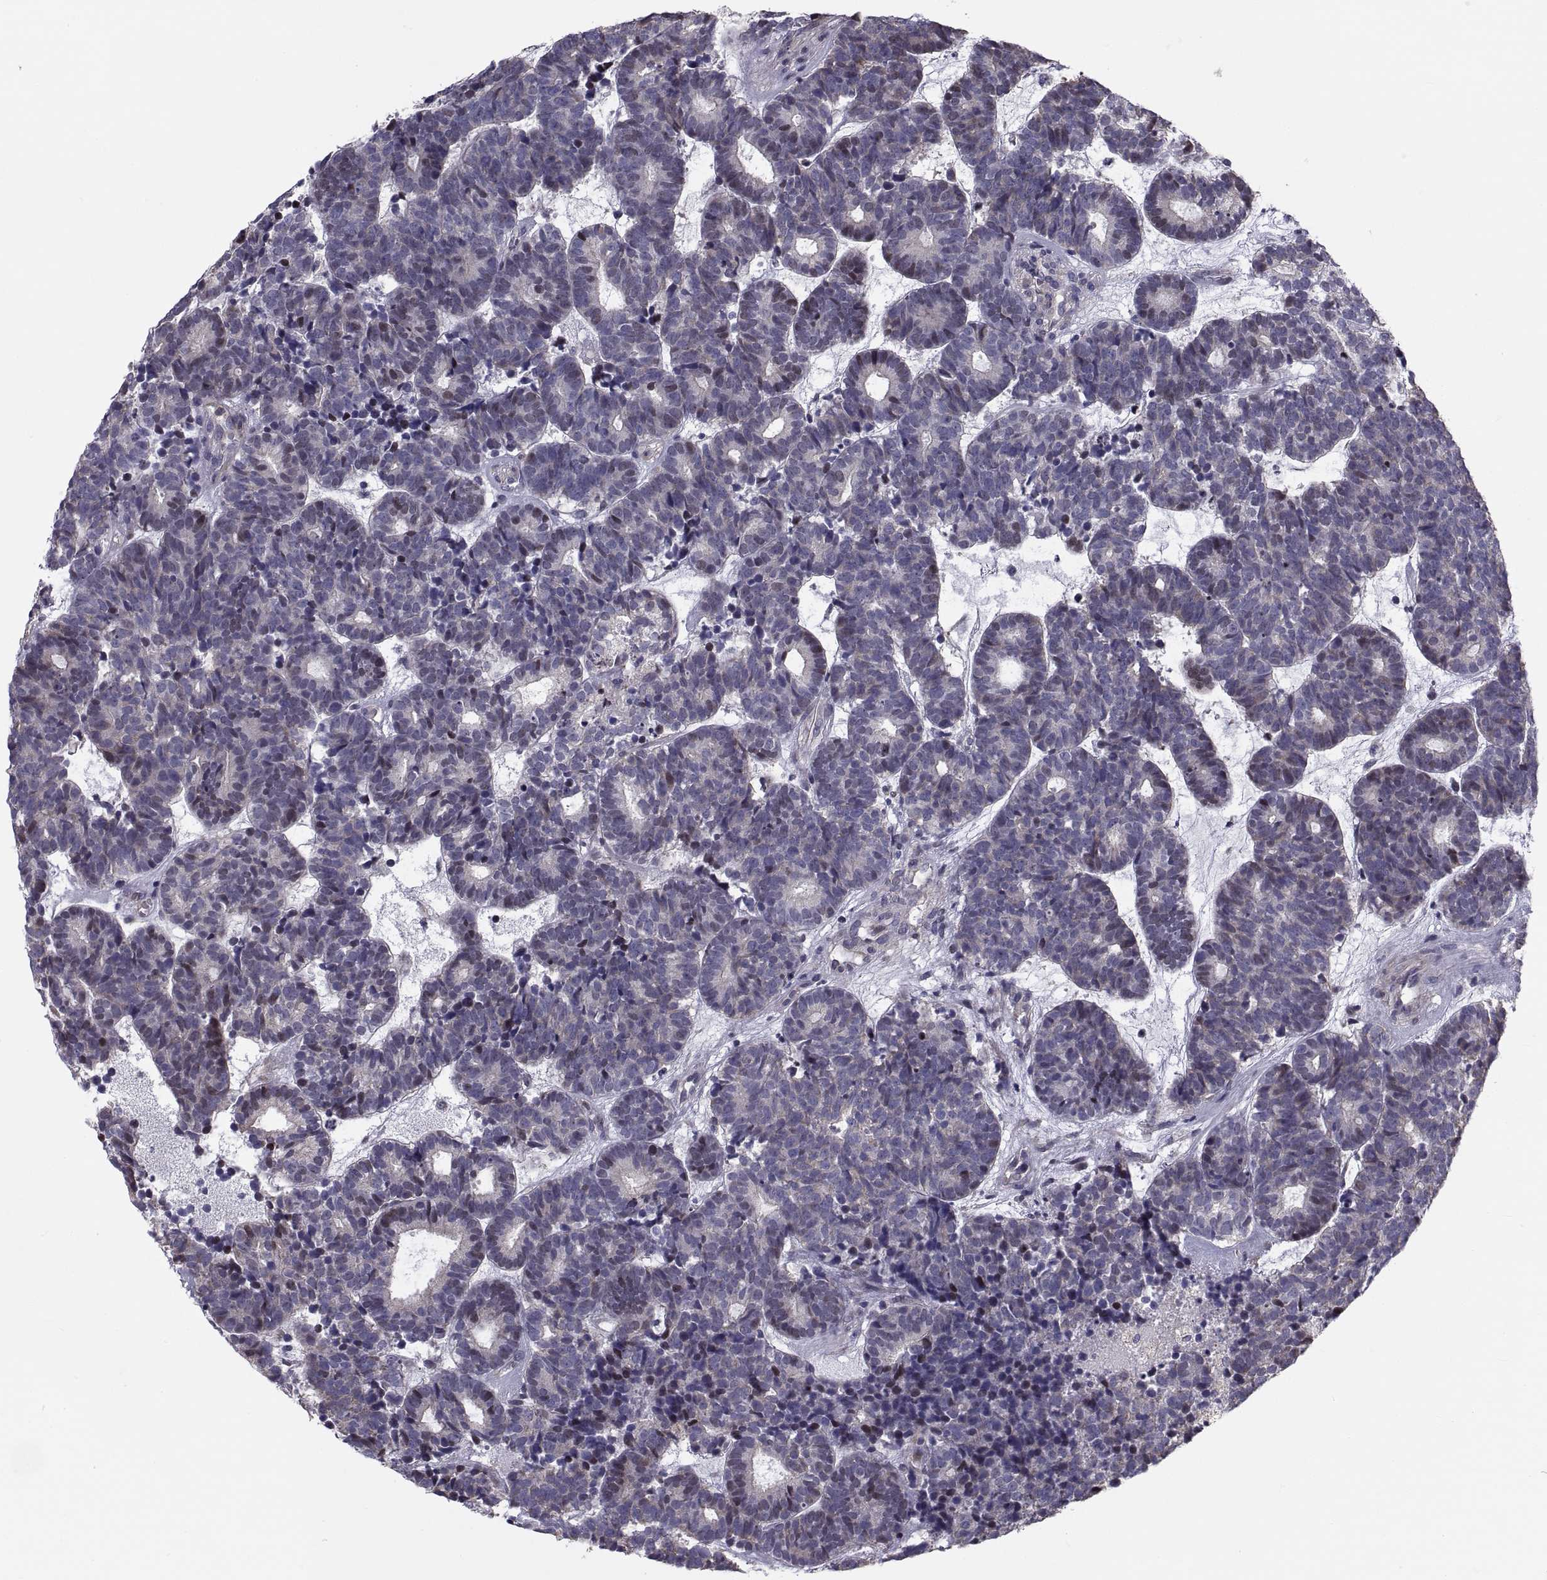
{"staining": {"intensity": "weak", "quantity": "<25%", "location": "cytoplasmic/membranous"}, "tissue": "head and neck cancer", "cell_type": "Tumor cells", "image_type": "cancer", "snomed": [{"axis": "morphology", "description": "Adenocarcinoma, NOS"}, {"axis": "topography", "description": "Head-Neck"}], "caption": "Immunohistochemical staining of human head and neck cancer demonstrates no significant expression in tumor cells.", "gene": "ANO1", "patient": {"sex": "female", "age": 81}}